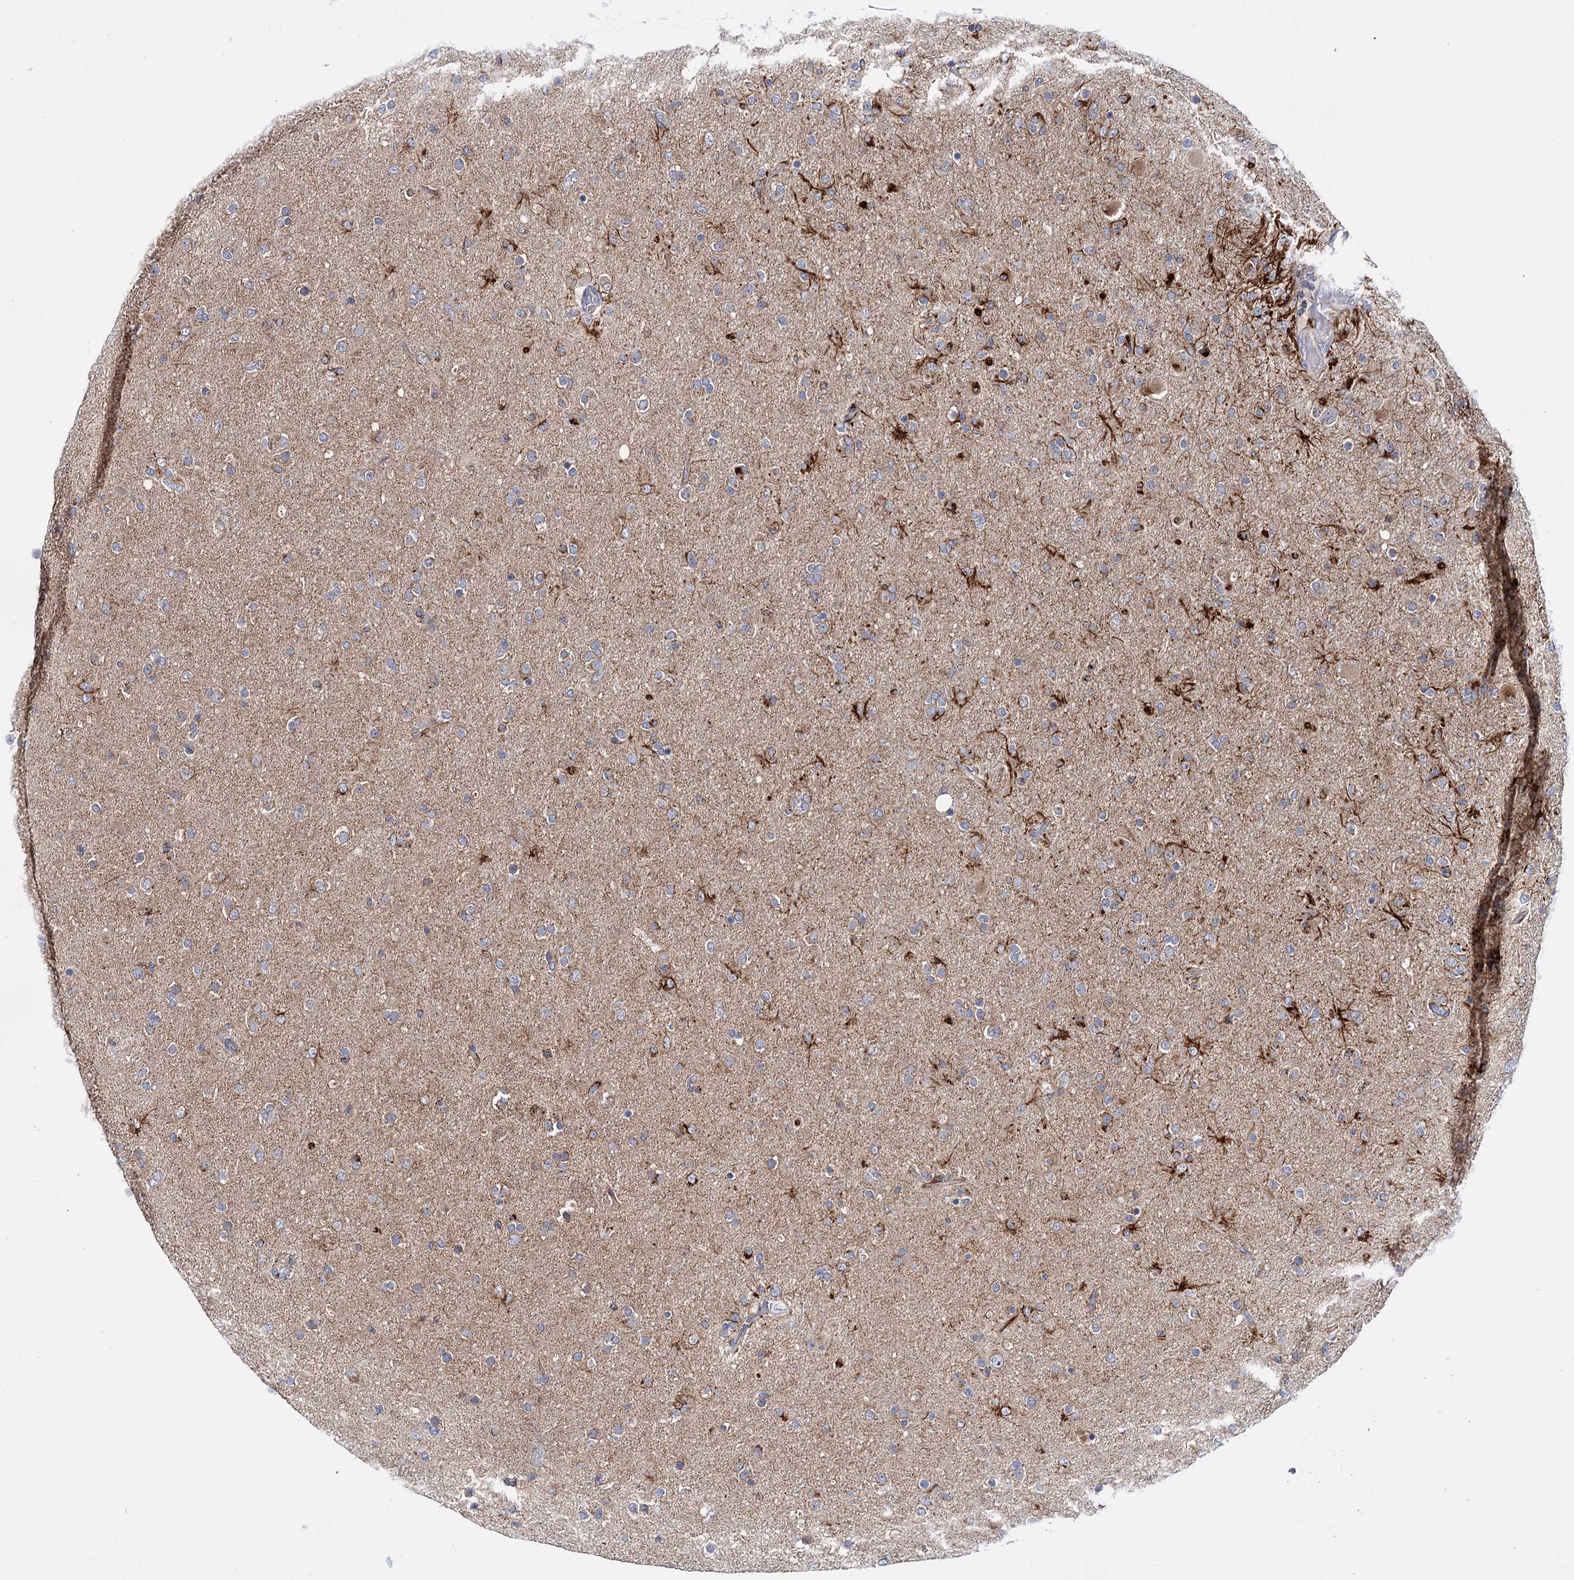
{"staining": {"intensity": "negative", "quantity": "none", "location": "none"}, "tissue": "glioma", "cell_type": "Tumor cells", "image_type": "cancer", "snomed": [{"axis": "morphology", "description": "Glioma, malignant, Low grade"}, {"axis": "topography", "description": "Brain"}], "caption": "Tumor cells show no significant protein expression in glioma.", "gene": "CFAP46", "patient": {"sex": "male", "age": 65}}